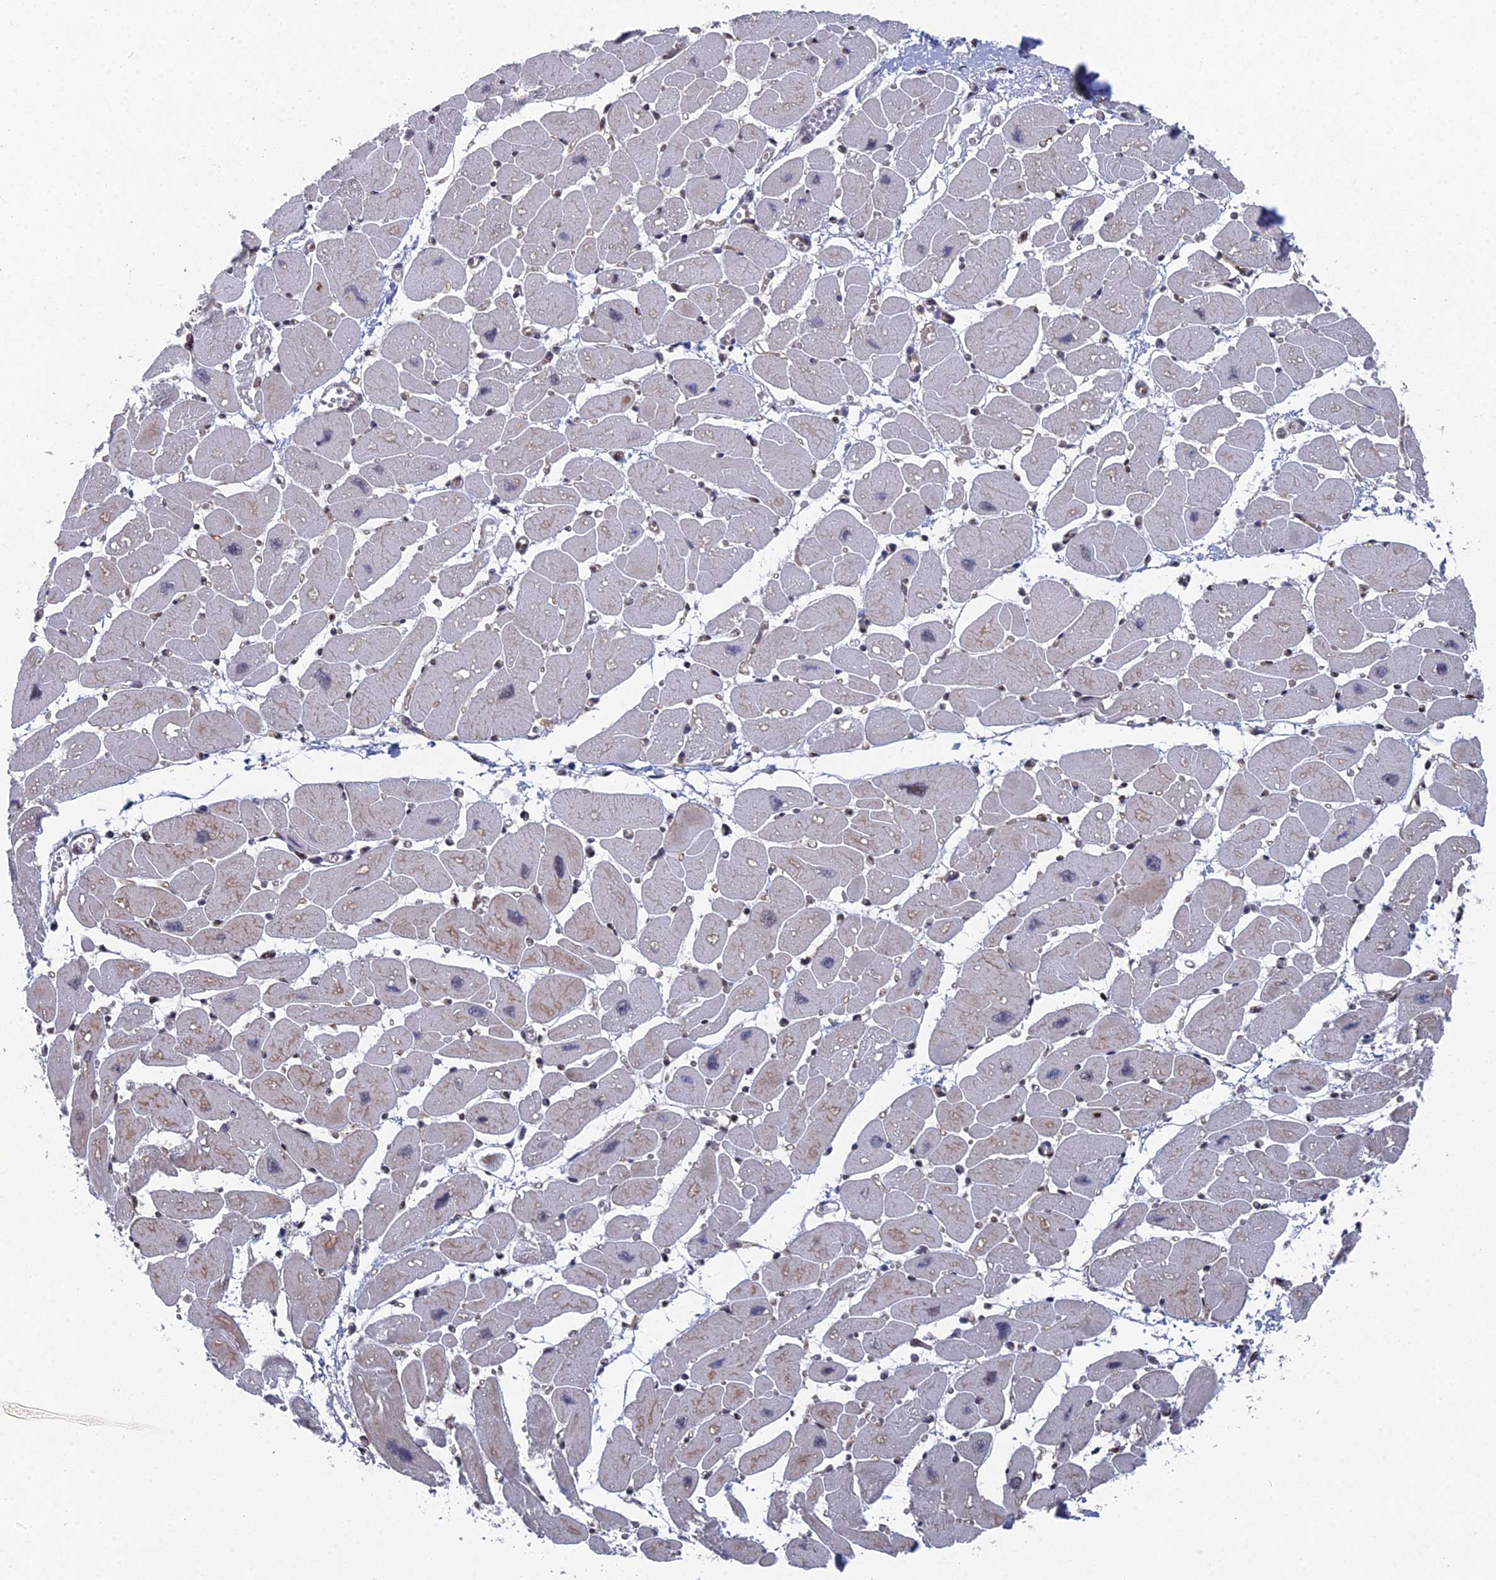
{"staining": {"intensity": "moderate", "quantity": "<25%", "location": "cytoplasmic/membranous"}, "tissue": "heart muscle", "cell_type": "Cardiomyocytes", "image_type": "normal", "snomed": [{"axis": "morphology", "description": "Normal tissue, NOS"}, {"axis": "topography", "description": "Heart"}], "caption": "Benign heart muscle was stained to show a protein in brown. There is low levels of moderate cytoplasmic/membranous positivity in about <25% of cardiomyocytes. (Stains: DAB (3,3'-diaminobenzidine) in brown, nuclei in blue, Microscopy: brightfield microscopy at high magnification).", "gene": "UNC5D", "patient": {"sex": "female", "age": 54}}